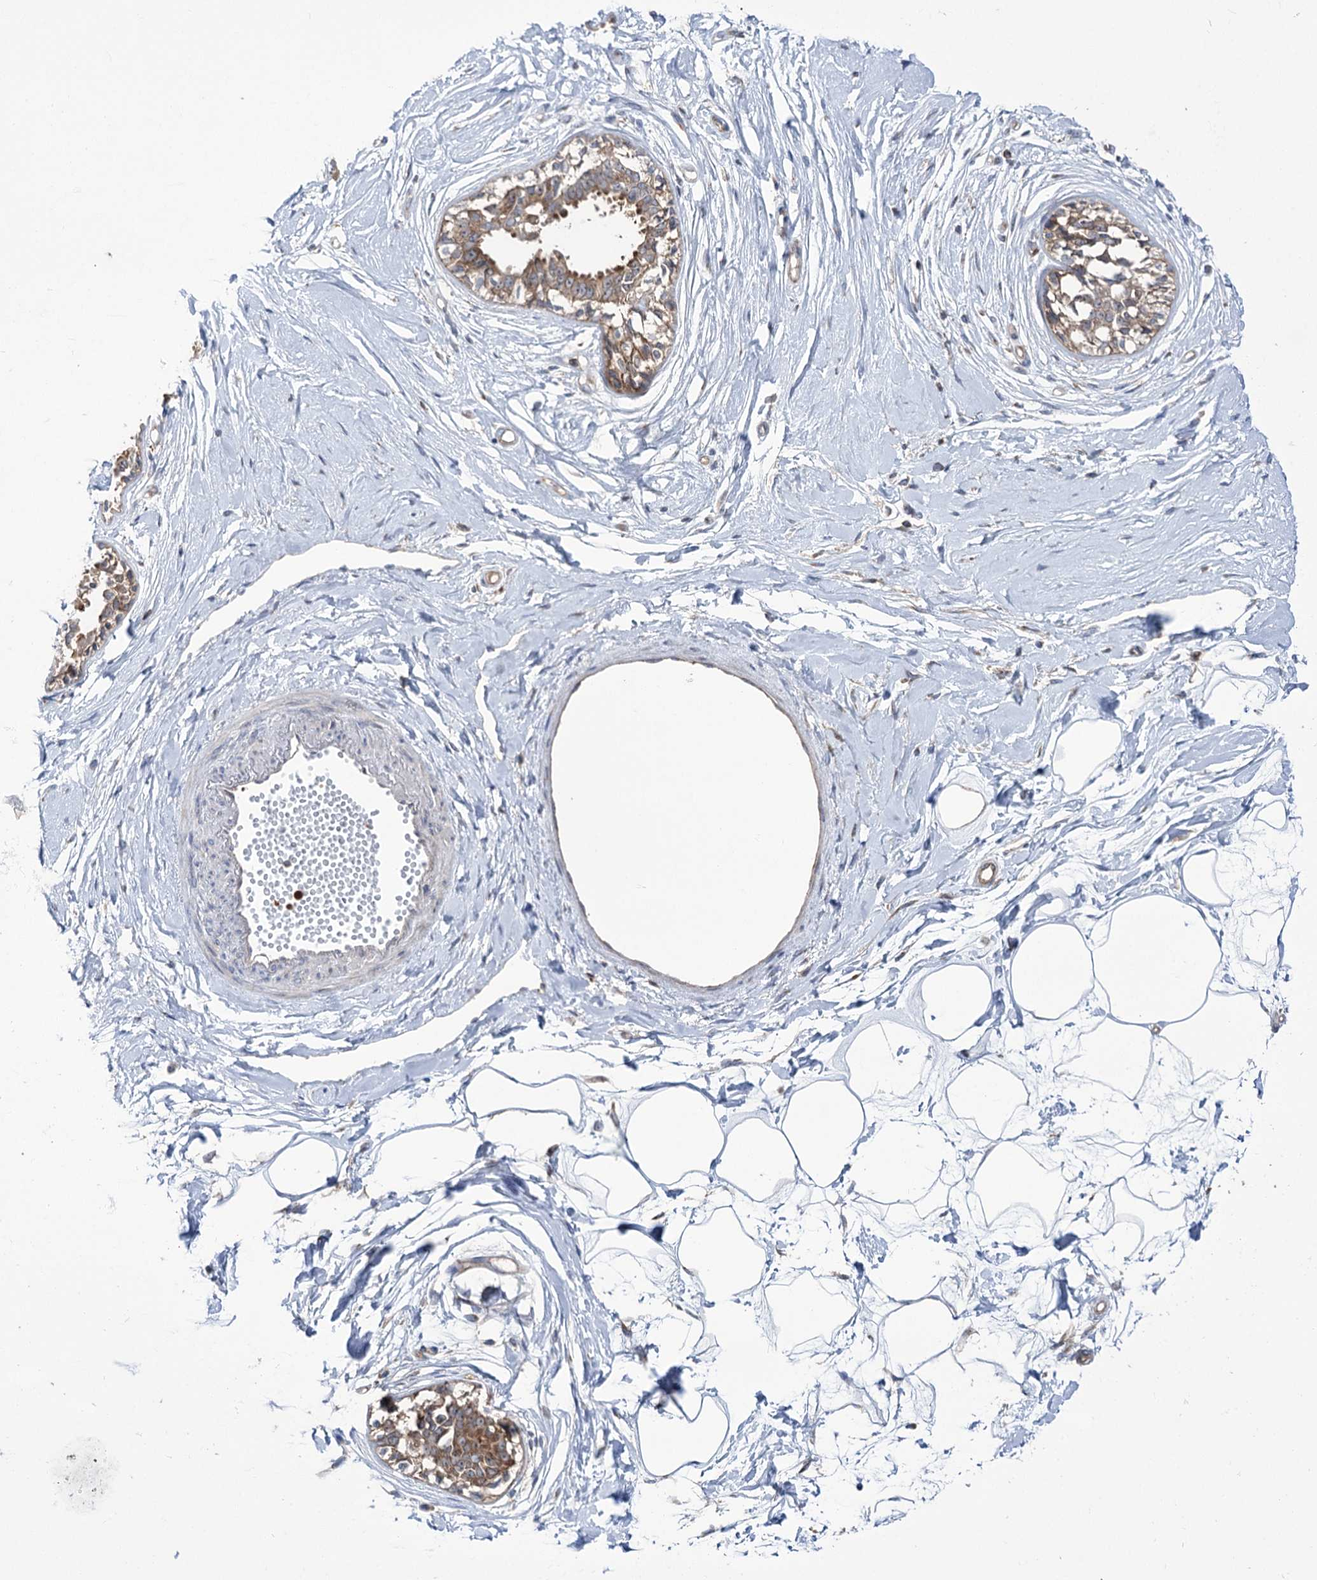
{"staining": {"intensity": "negative", "quantity": "none", "location": "none"}, "tissue": "breast", "cell_type": "Adipocytes", "image_type": "normal", "snomed": [{"axis": "morphology", "description": "Normal tissue, NOS"}, {"axis": "topography", "description": "Breast"}], "caption": "The micrograph exhibits no significant staining in adipocytes of breast. (DAB immunohistochemistry with hematoxylin counter stain).", "gene": "ZNF622", "patient": {"sex": "female", "age": 45}}